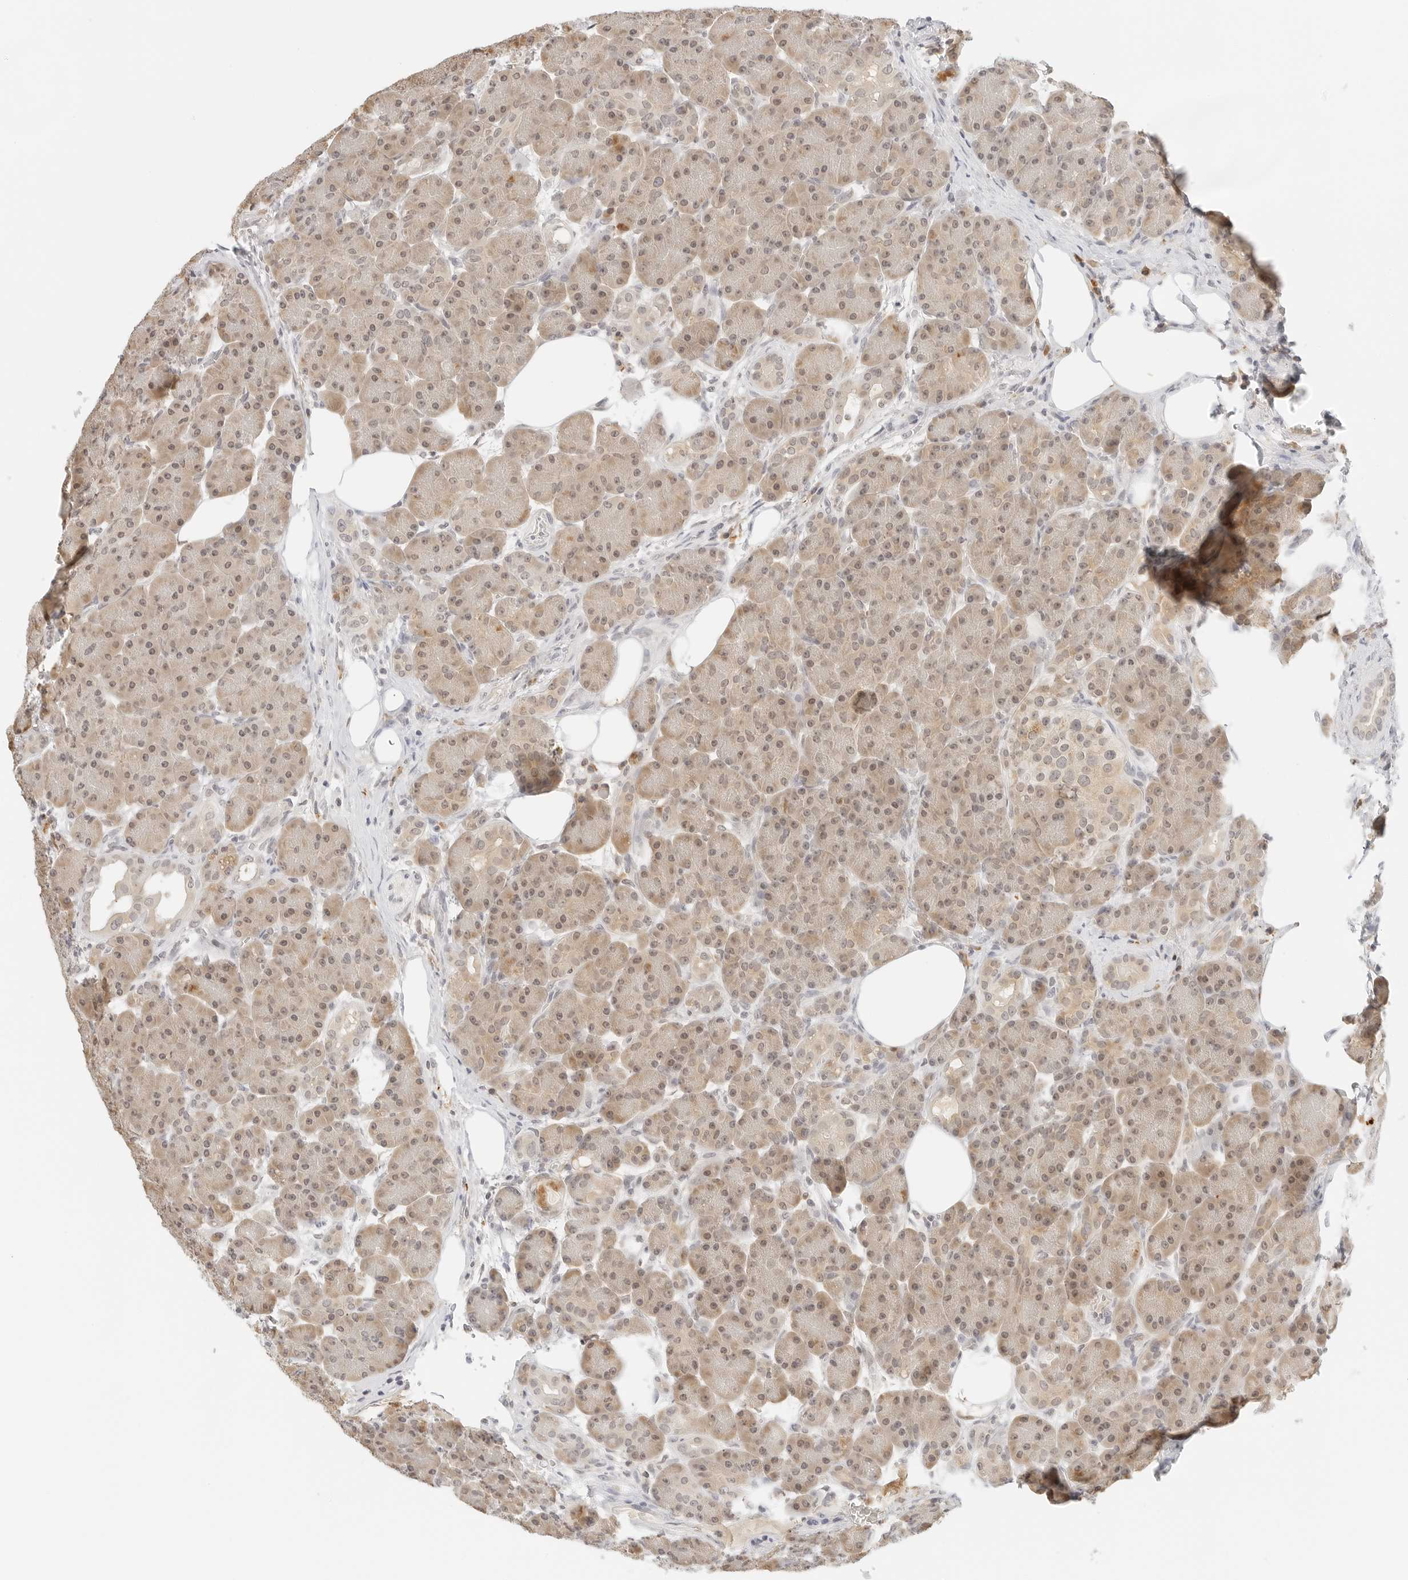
{"staining": {"intensity": "weak", "quantity": ">75%", "location": "cytoplasmic/membranous,nuclear"}, "tissue": "pancreas", "cell_type": "Exocrine glandular cells", "image_type": "normal", "snomed": [{"axis": "morphology", "description": "Normal tissue, NOS"}, {"axis": "topography", "description": "Pancreas"}], "caption": "A micrograph of human pancreas stained for a protein displays weak cytoplasmic/membranous,nuclear brown staining in exocrine glandular cells. The staining is performed using DAB (3,3'-diaminobenzidine) brown chromogen to label protein expression. The nuclei are counter-stained blue using hematoxylin.", "gene": "NEO1", "patient": {"sex": "male", "age": 63}}